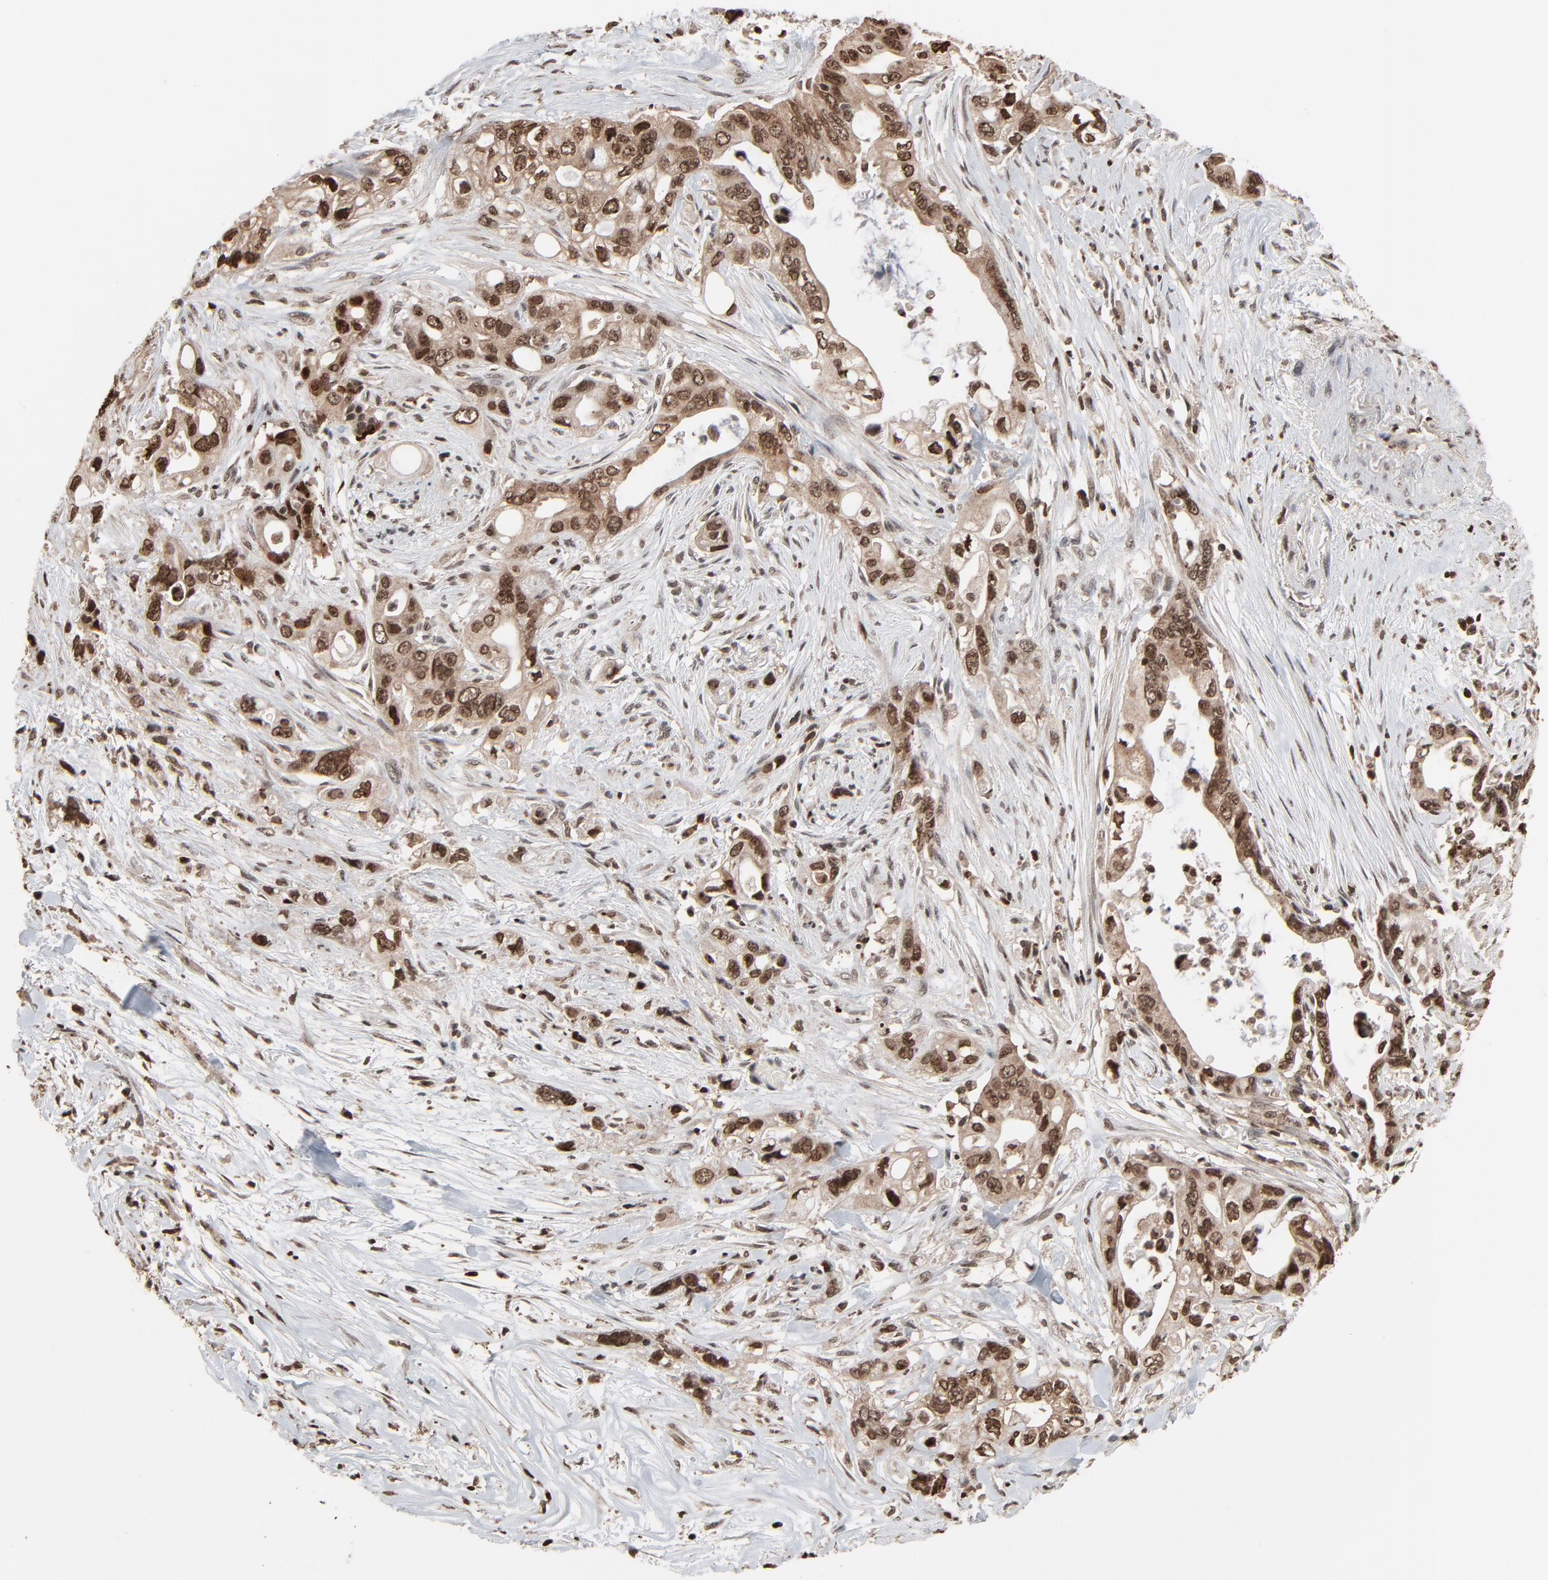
{"staining": {"intensity": "moderate", "quantity": ">75%", "location": "cytoplasmic/membranous,nuclear"}, "tissue": "pancreatic cancer", "cell_type": "Tumor cells", "image_type": "cancer", "snomed": [{"axis": "morphology", "description": "Normal tissue, NOS"}, {"axis": "topography", "description": "Pancreas"}], "caption": "This image shows immunohistochemistry staining of human pancreatic cancer, with medium moderate cytoplasmic/membranous and nuclear positivity in approximately >75% of tumor cells.", "gene": "RPS6KA3", "patient": {"sex": "male", "age": 42}}